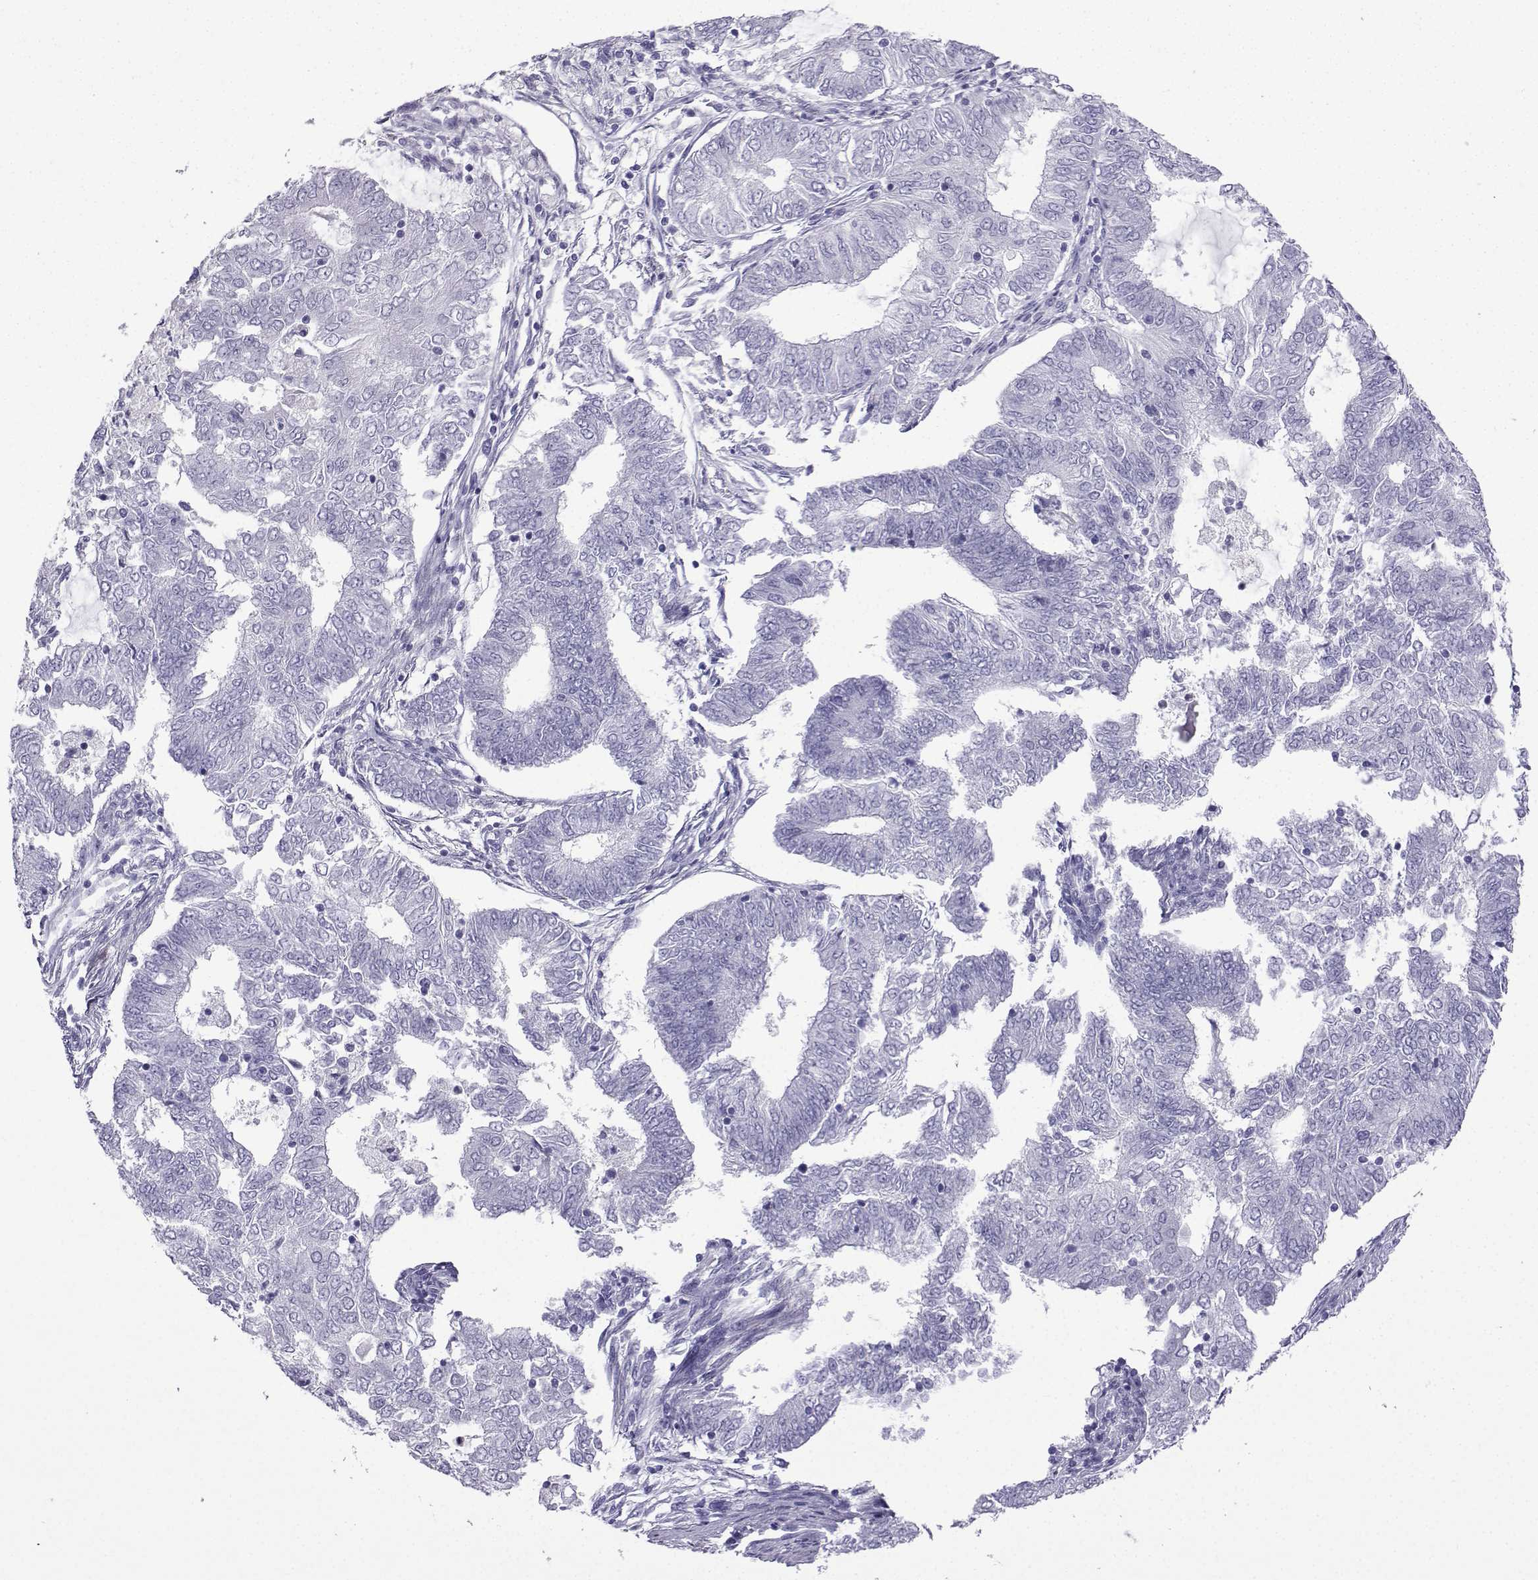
{"staining": {"intensity": "negative", "quantity": "none", "location": "none"}, "tissue": "endometrial cancer", "cell_type": "Tumor cells", "image_type": "cancer", "snomed": [{"axis": "morphology", "description": "Adenocarcinoma, NOS"}, {"axis": "topography", "description": "Endometrium"}], "caption": "High power microscopy image of an immunohistochemistry (IHC) histopathology image of endometrial adenocarcinoma, revealing no significant expression in tumor cells.", "gene": "KCNF1", "patient": {"sex": "female", "age": 62}}